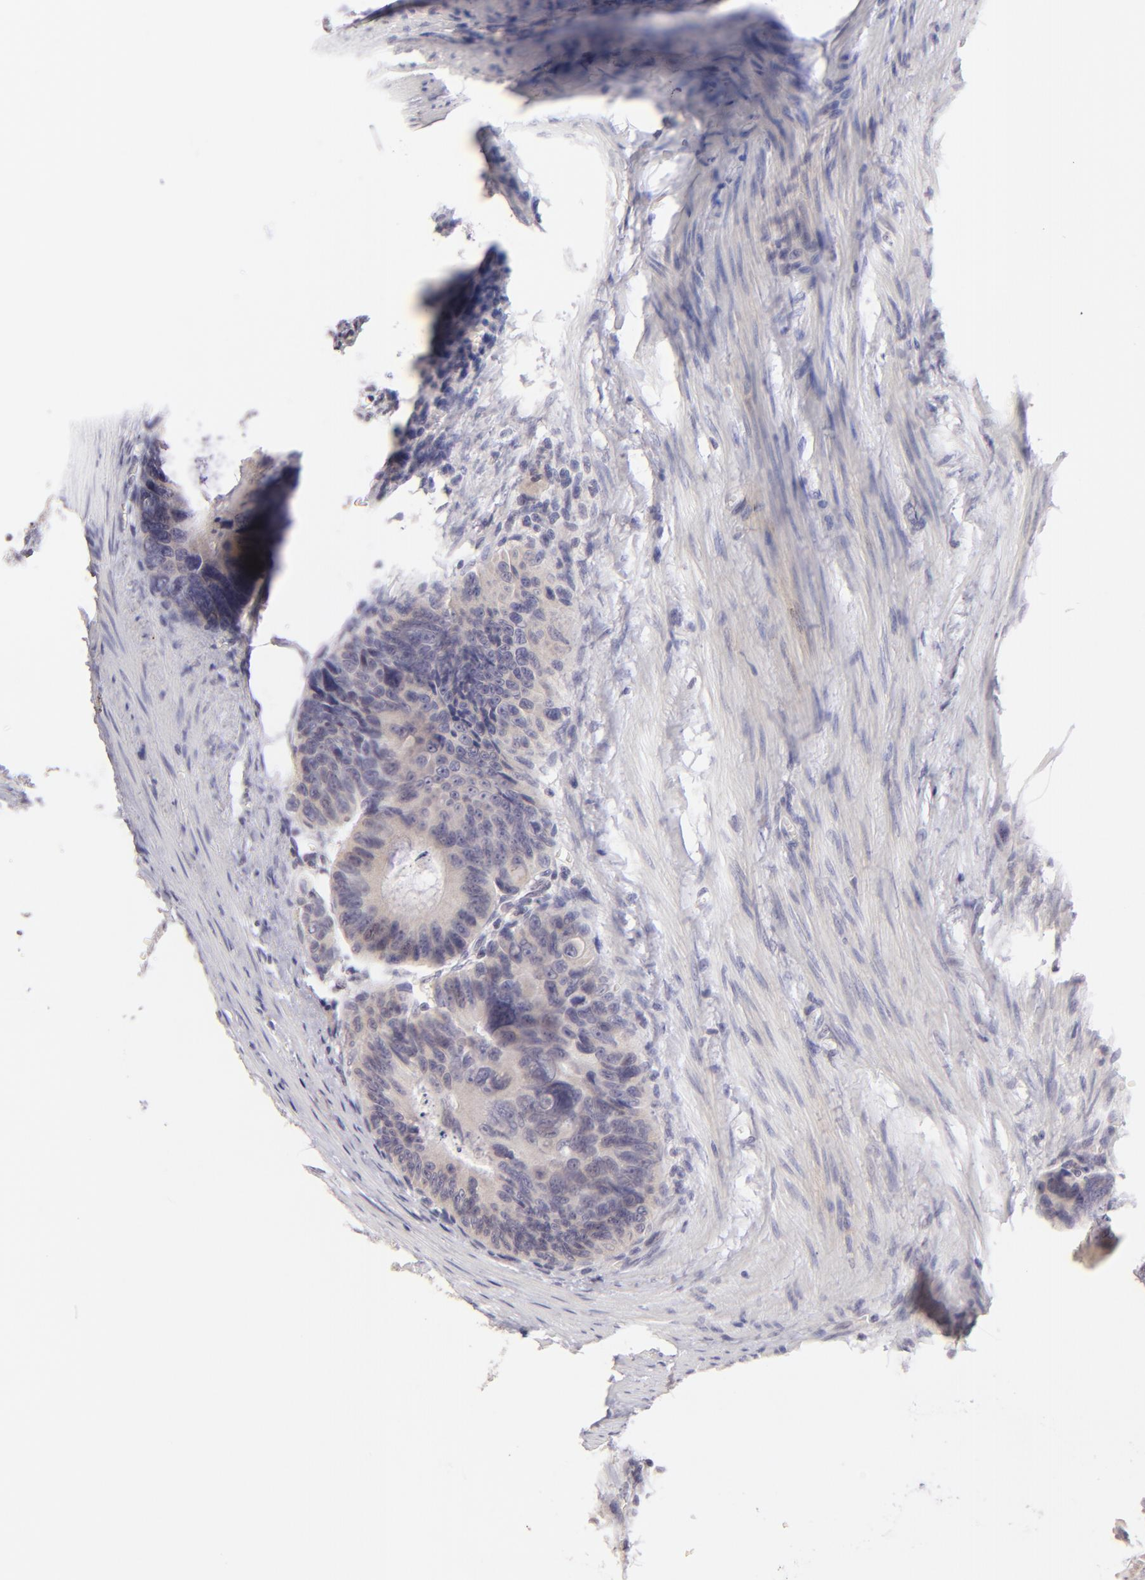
{"staining": {"intensity": "negative", "quantity": "none", "location": "none"}, "tissue": "colorectal cancer", "cell_type": "Tumor cells", "image_type": "cancer", "snomed": [{"axis": "morphology", "description": "Adenocarcinoma, NOS"}, {"axis": "topography", "description": "Colon"}], "caption": "Photomicrograph shows no protein expression in tumor cells of colorectal cancer (adenocarcinoma) tissue.", "gene": "MAGEA1", "patient": {"sex": "female", "age": 55}}